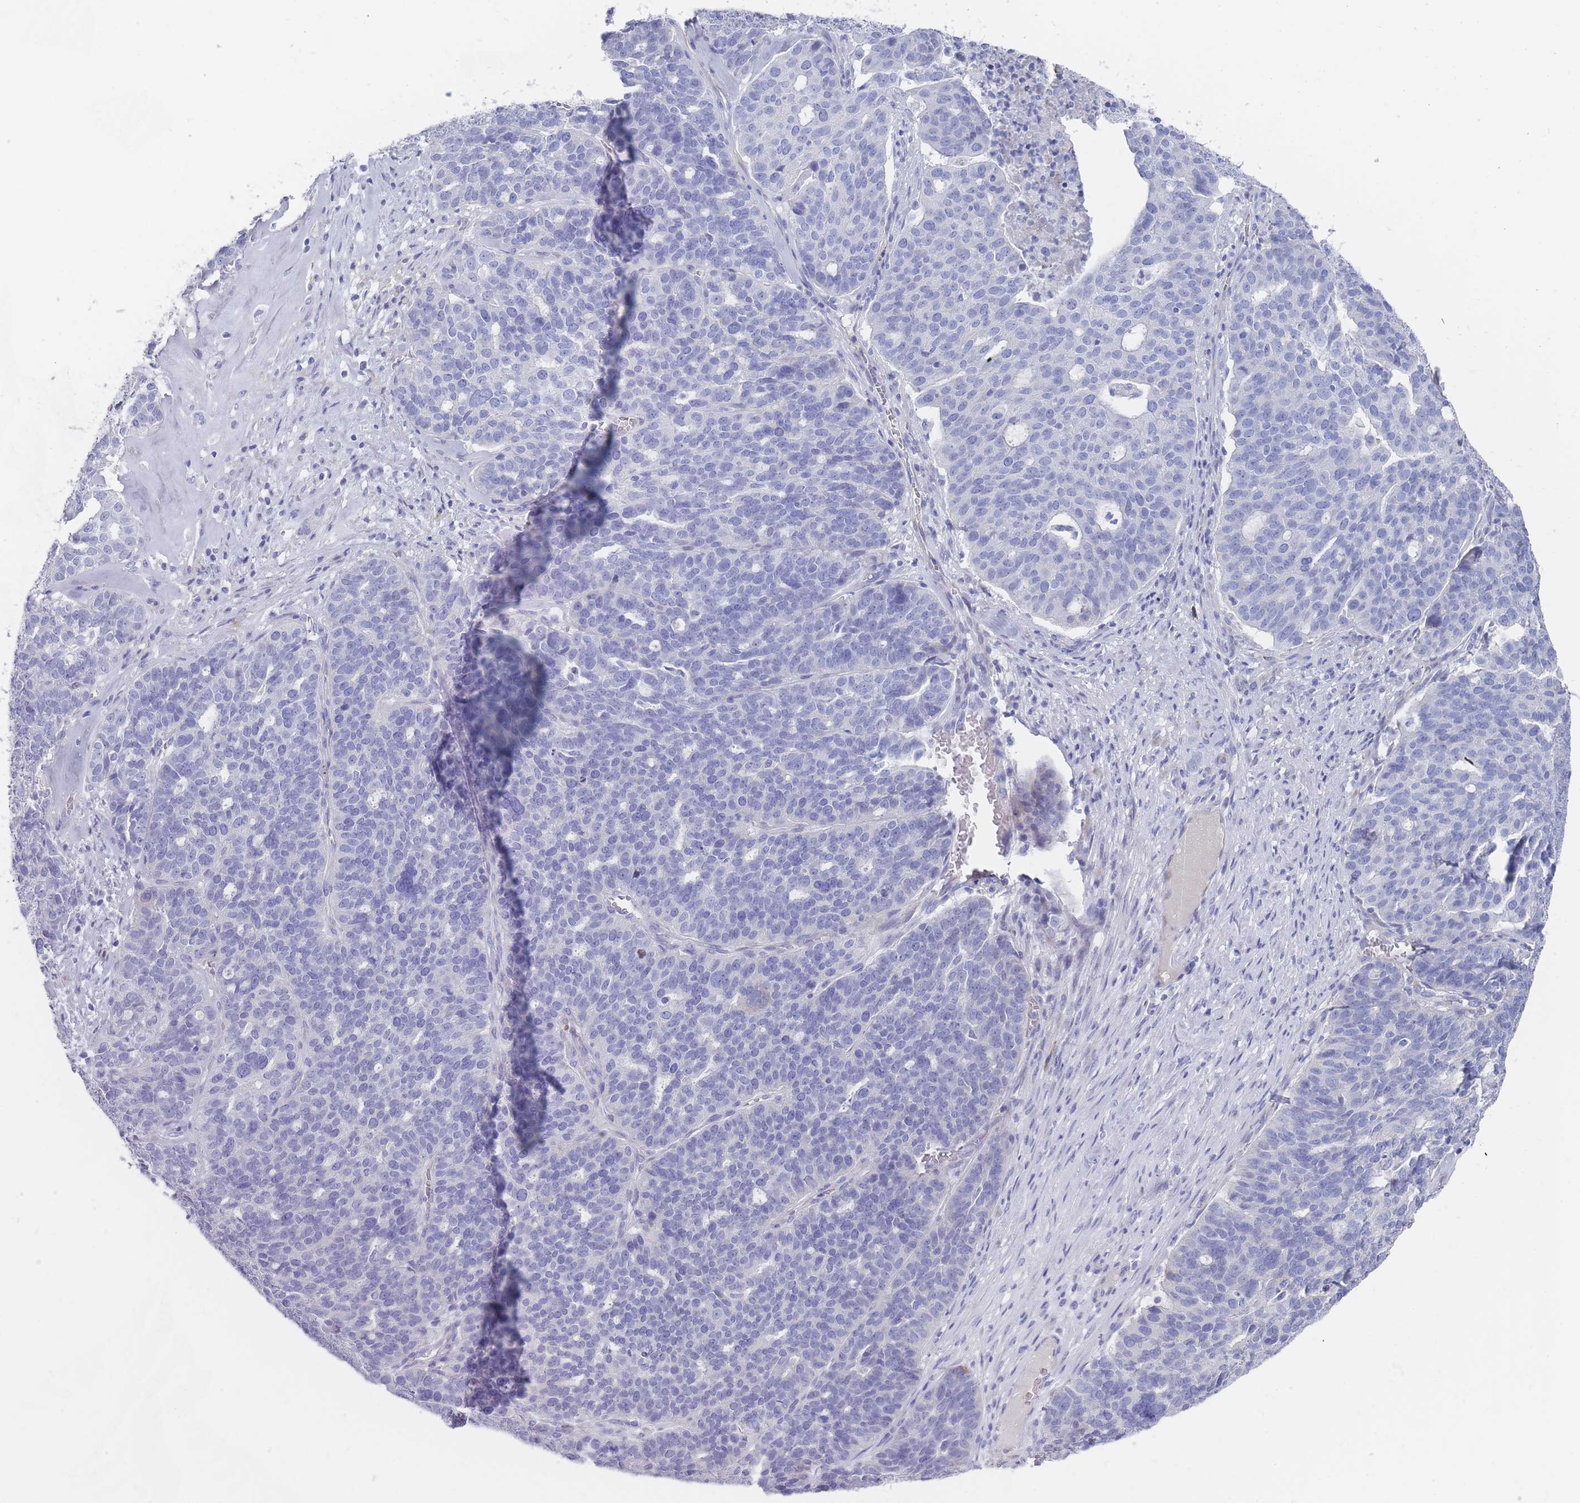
{"staining": {"intensity": "negative", "quantity": "none", "location": "none"}, "tissue": "ovarian cancer", "cell_type": "Tumor cells", "image_type": "cancer", "snomed": [{"axis": "morphology", "description": "Cystadenocarcinoma, serous, NOS"}, {"axis": "topography", "description": "Ovary"}], "caption": "IHC image of human ovarian serous cystadenocarcinoma stained for a protein (brown), which displays no staining in tumor cells.", "gene": "ST8SIA5", "patient": {"sex": "female", "age": 59}}